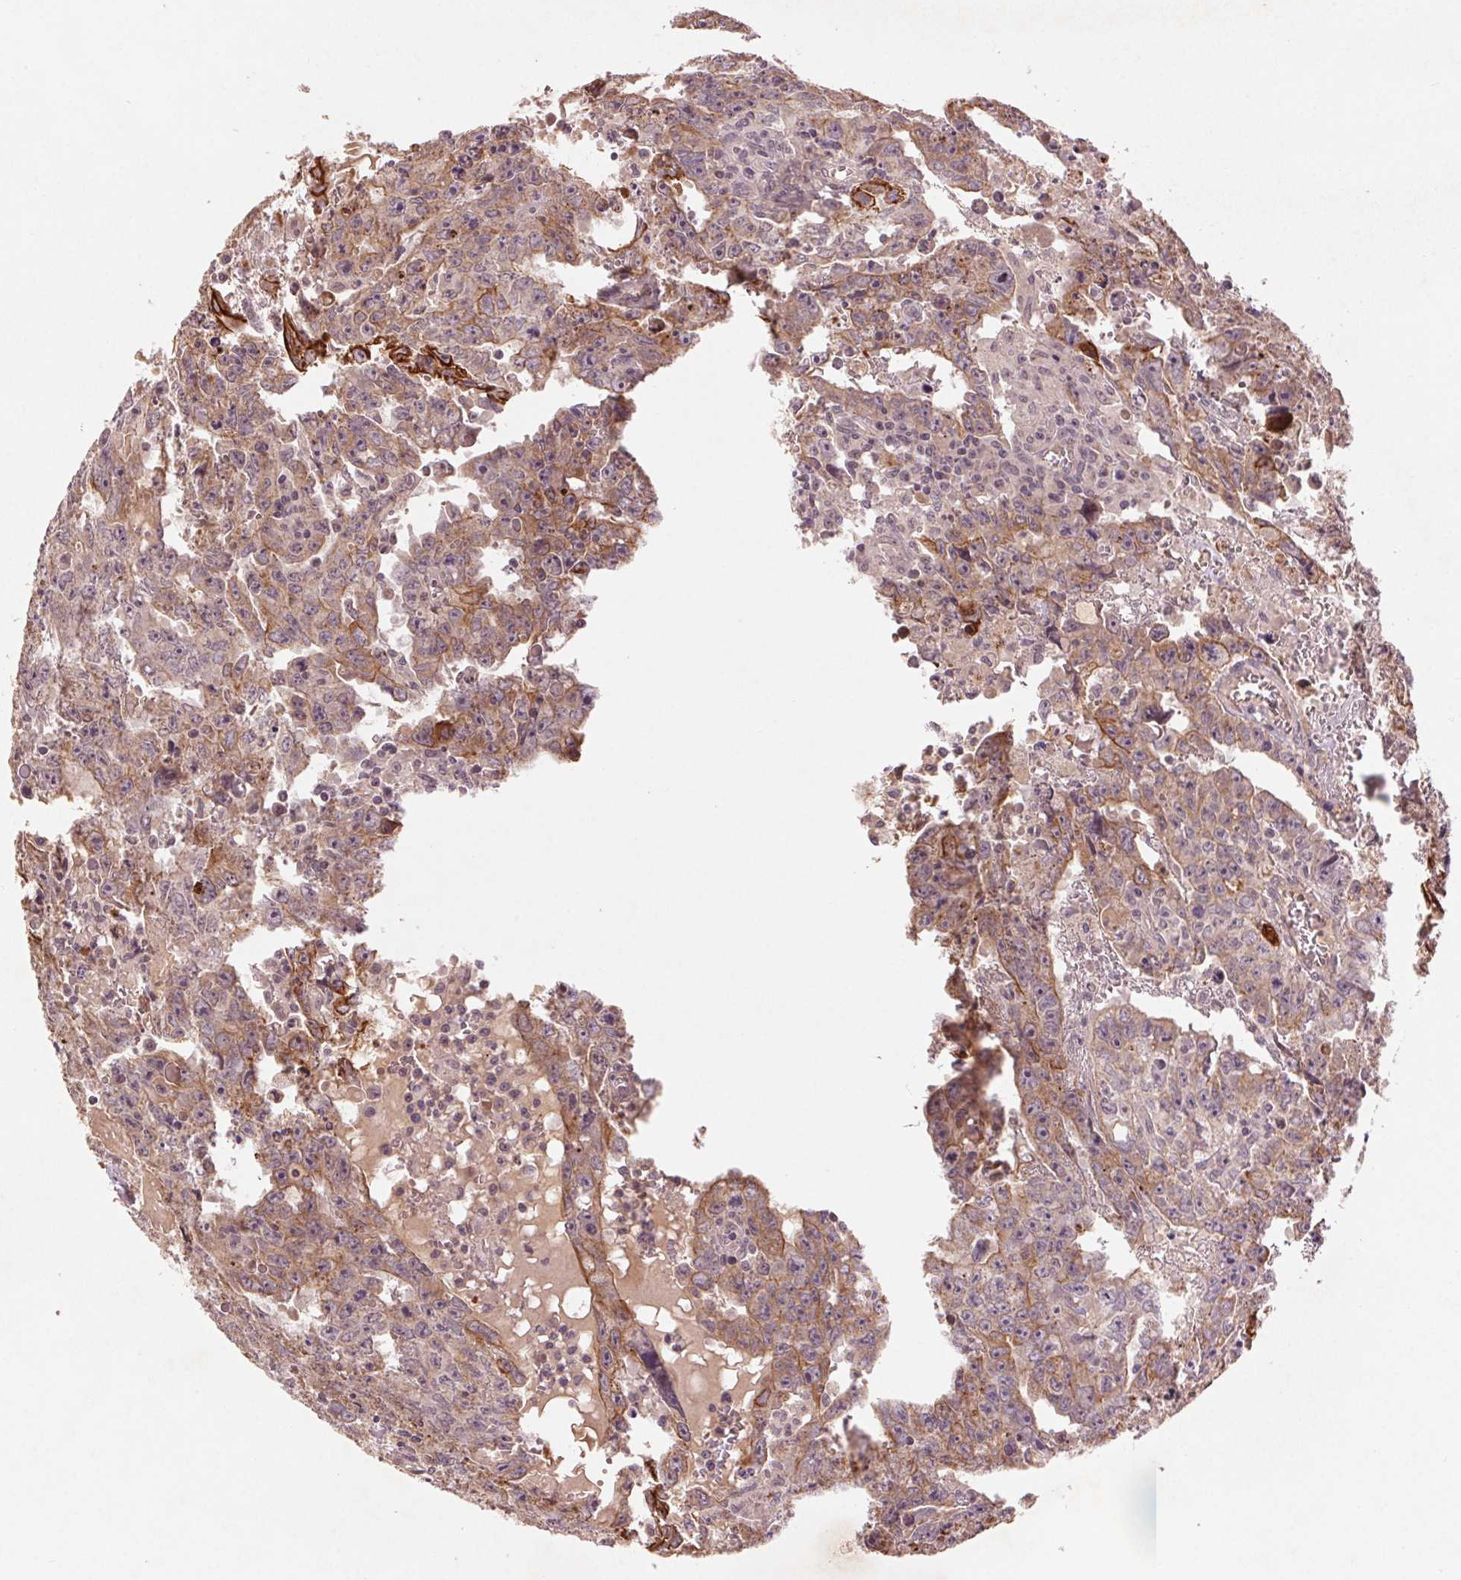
{"staining": {"intensity": "moderate", "quantity": "25%-75%", "location": "cytoplasmic/membranous"}, "tissue": "testis cancer", "cell_type": "Tumor cells", "image_type": "cancer", "snomed": [{"axis": "morphology", "description": "Carcinoma, Embryonal, NOS"}, {"axis": "topography", "description": "Testis"}], "caption": "This histopathology image displays immunohistochemistry staining of testis cancer (embryonal carcinoma), with medium moderate cytoplasmic/membranous expression in about 25%-75% of tumor cells.", "gene": "SMLR1", "patient": {"sex": "male", "age": 22}}